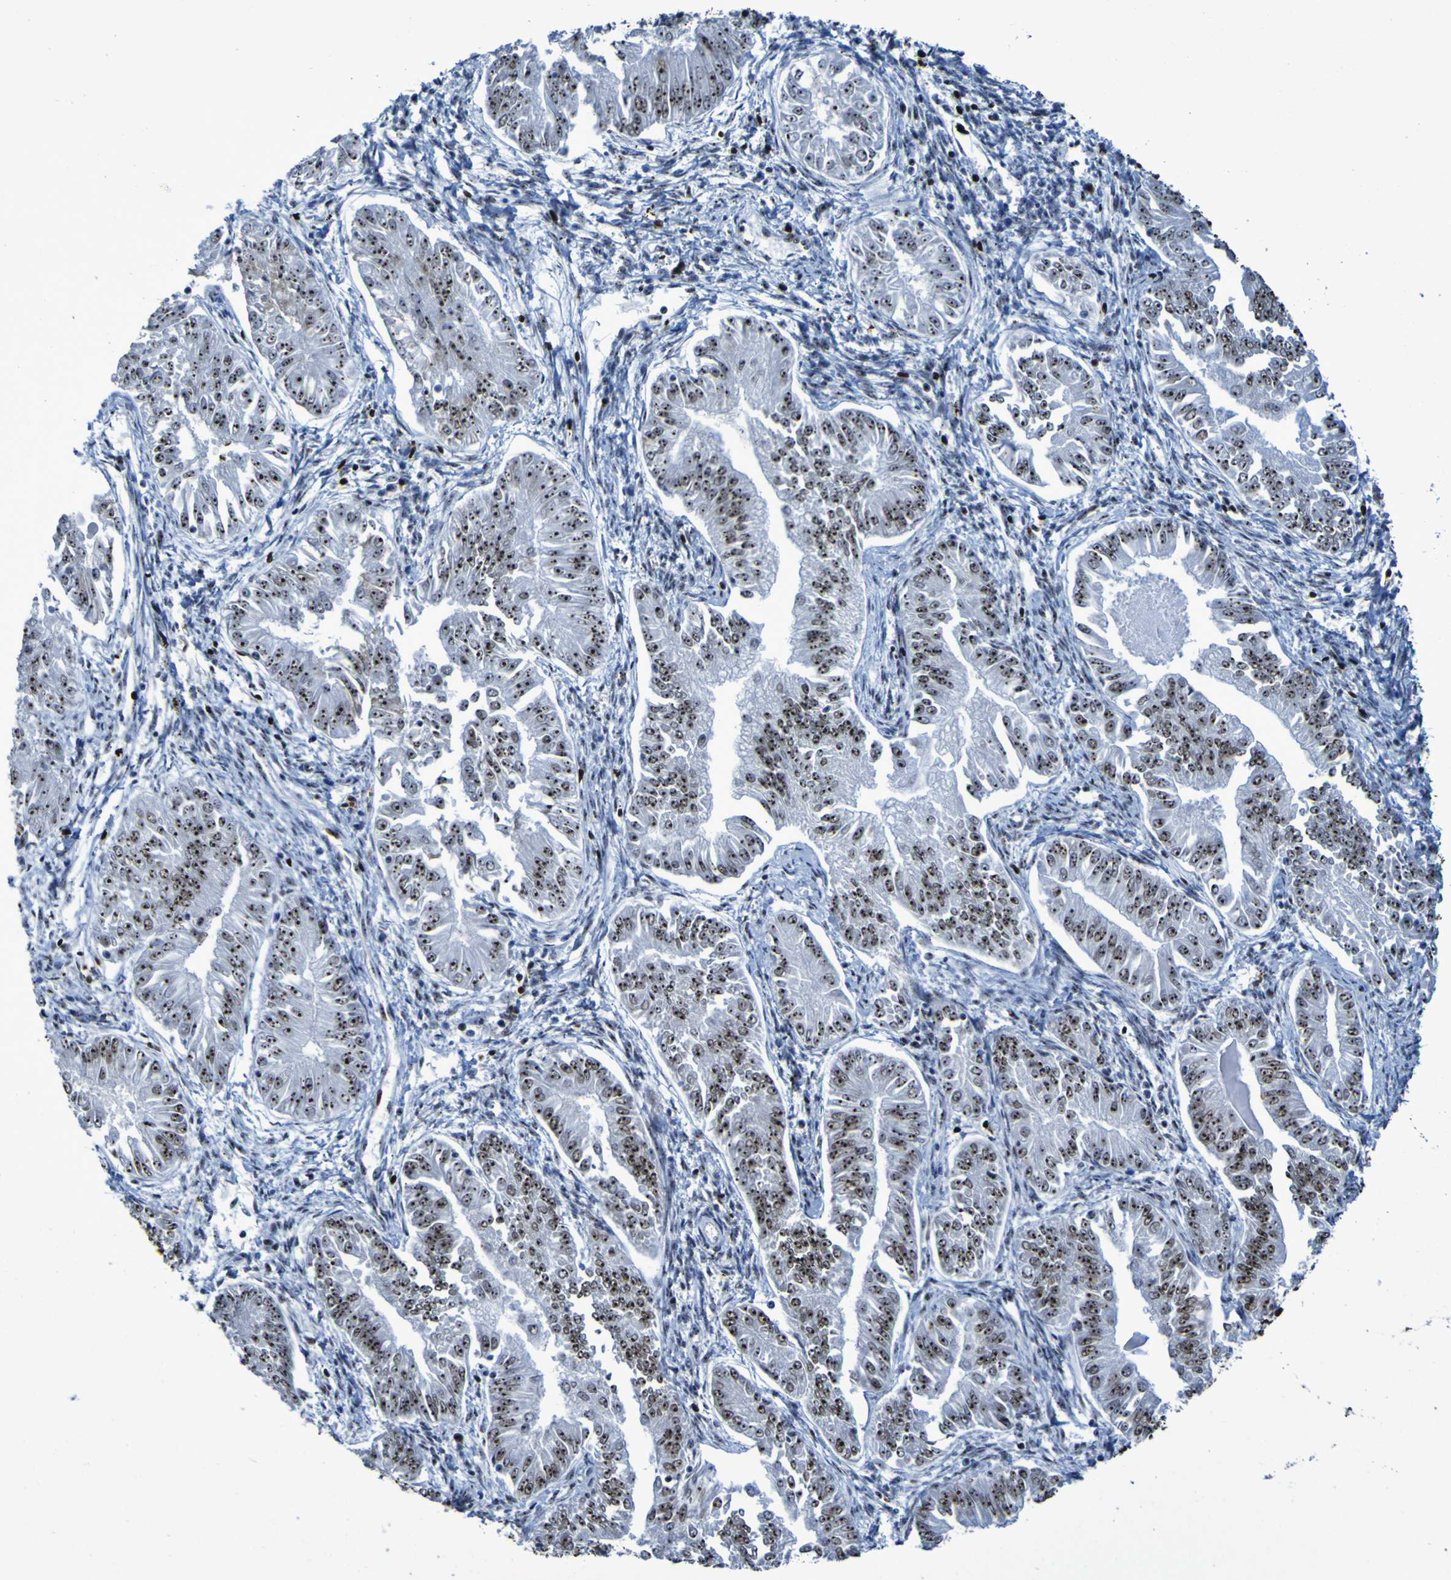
{"staining": {"intensity": "strong", "quantity": ">75%", "location": "nuclear"}, "tissue": "endometrial cancer", "cell_type": "Tumor cells", "image_type": "cancer", "snomed": [{"axis": "morphology", "description": "Adenocarcinoma, NOS"}, {"axis": "topography", "description": "Endometrium"}], "caption": "Protein analysis of endometrial adenocarcinoma tissue displays strong nuclear positivity in approximately >75% of tumor cells.", "gene": "NPM1", "patient": {"sex": "female", "age": 53}}